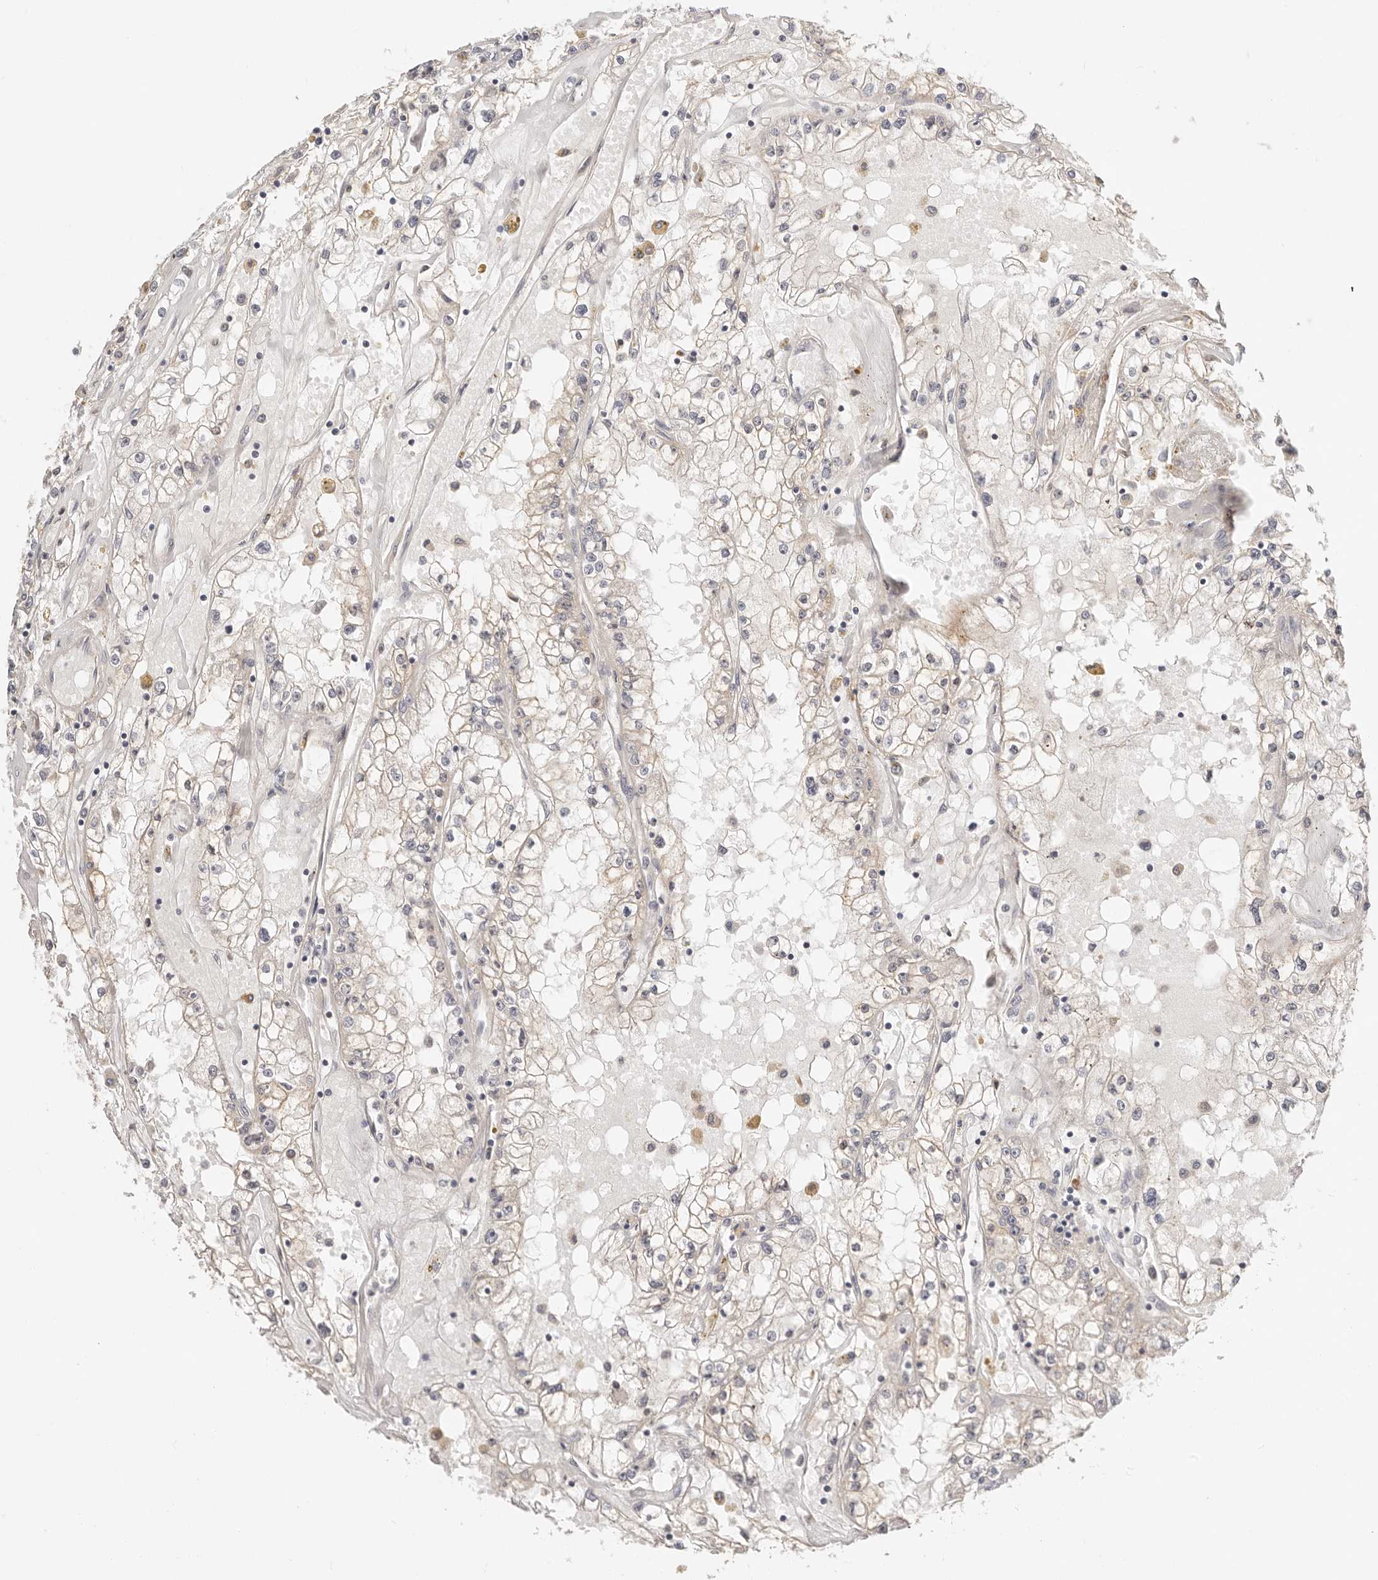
{"staining": {"intensity": "weak", "quantity": "<25%", "location": "cytoplasmic/membranous"}, "tissue": "renal cancer", "cell_type": "Tumor cells", "image_type": "cancer", "snomed": [{"axis": "morphology", "description": "Adenocarcinoma, NOS"}, {"axis": "topography", "description": "Kidney"}], "caption": "Tumor cells are negative for protein expression in human renal cancer.", "gene": "ZRANB1", "patient": {"sex": "male", "age": 56}}